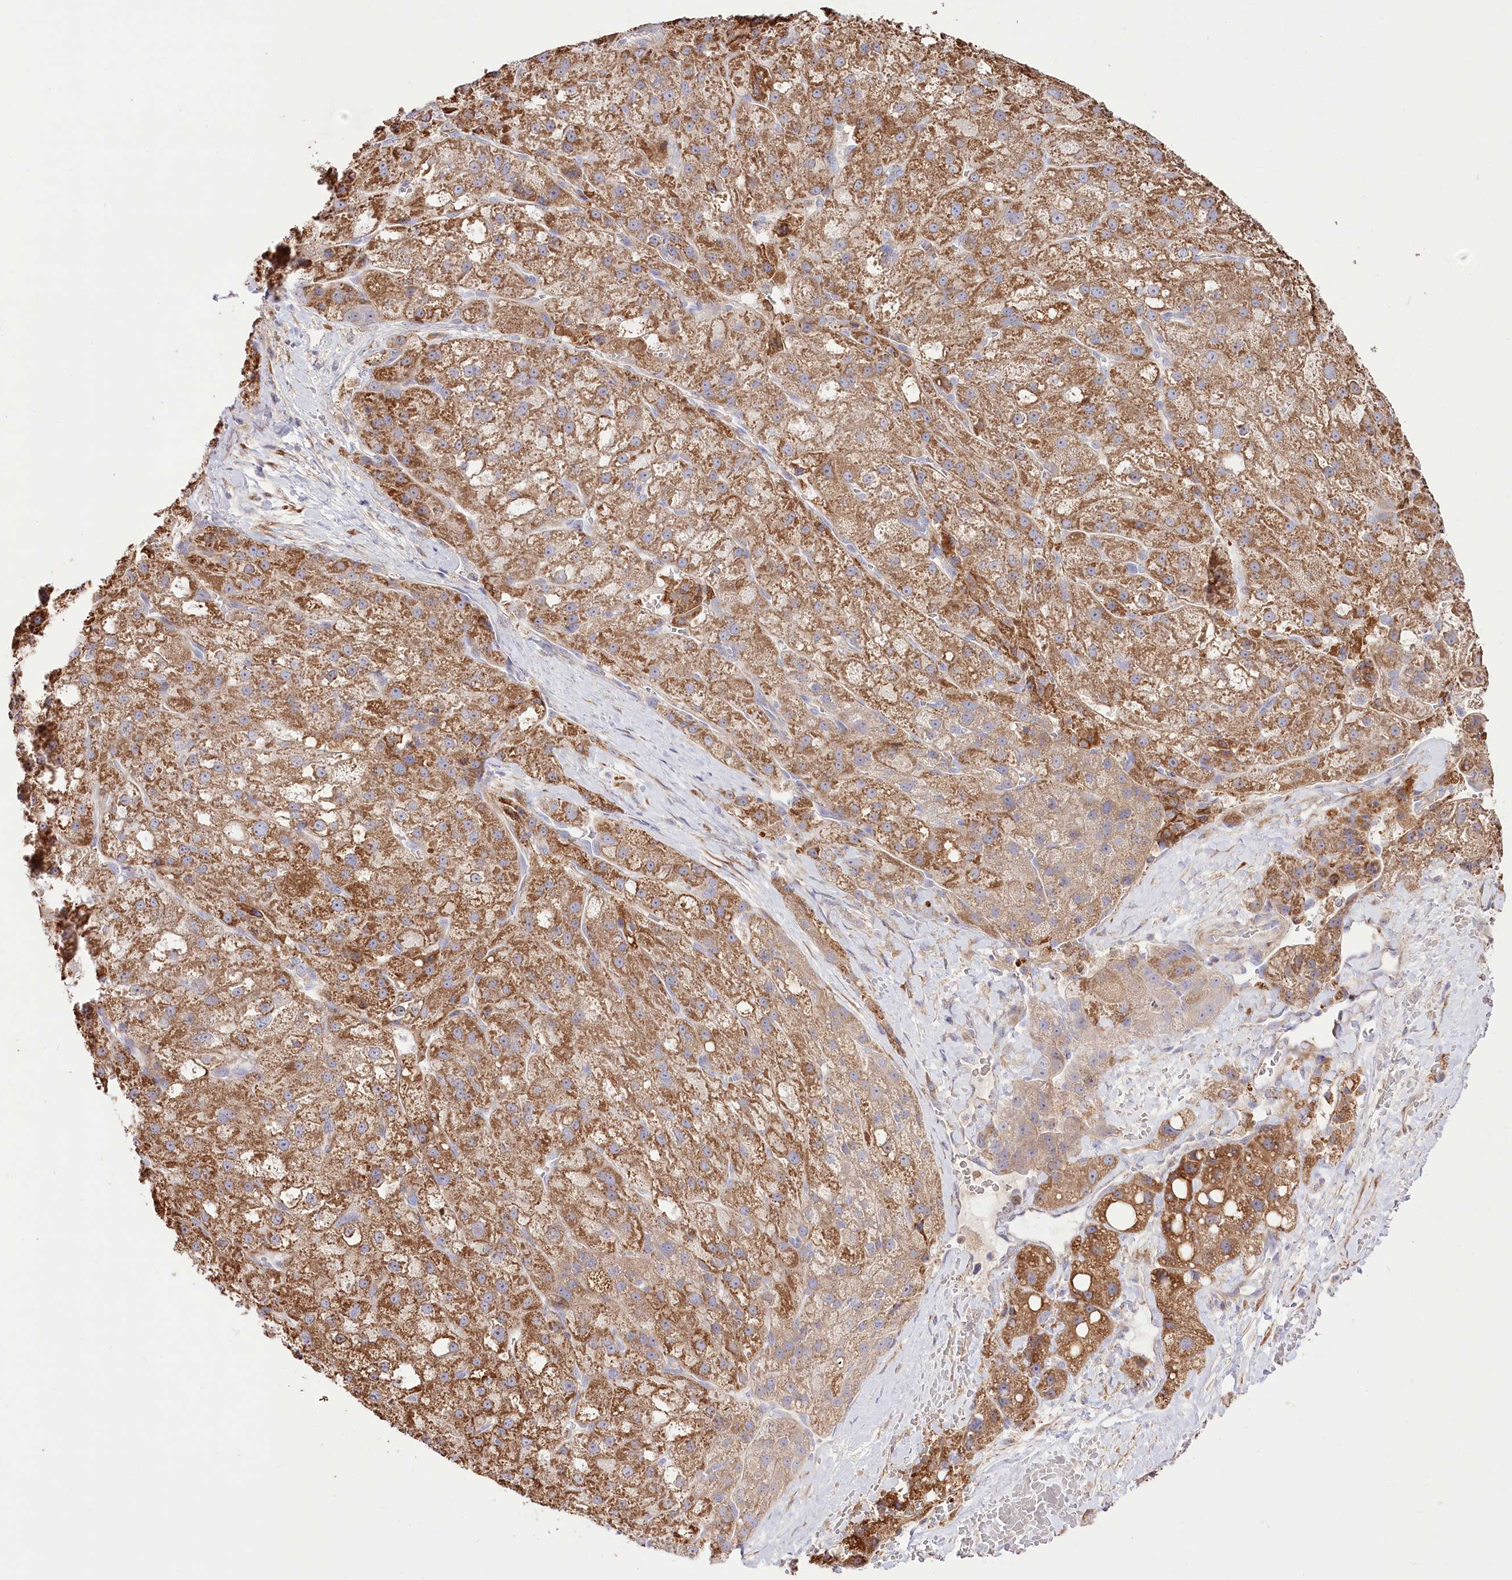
{"staining": {"intensity": "moderate", "quantity": ">75%", "location": "cytoplasmic/membranous"}, "tissue": "liver cancer", "cell_type": "Tumor cells", "image_type": "cancer", "snomed": [{"axis": "morphology", "description": "Normal tissue, NOS"}, {"axis": "morphology", "description": "Carcinoma, Hepatocellular, NOS"}, {"axis": "topography", "description": "Liver"}], "caption": "Protein expression analysis of human hepatocellular carcinoma (liver) reveals moderate cytoplasmic/membranous positivity in about >75% of tumor cells.", "gene": "RNF24", "patient": {"sex": "male", "age": 57}}